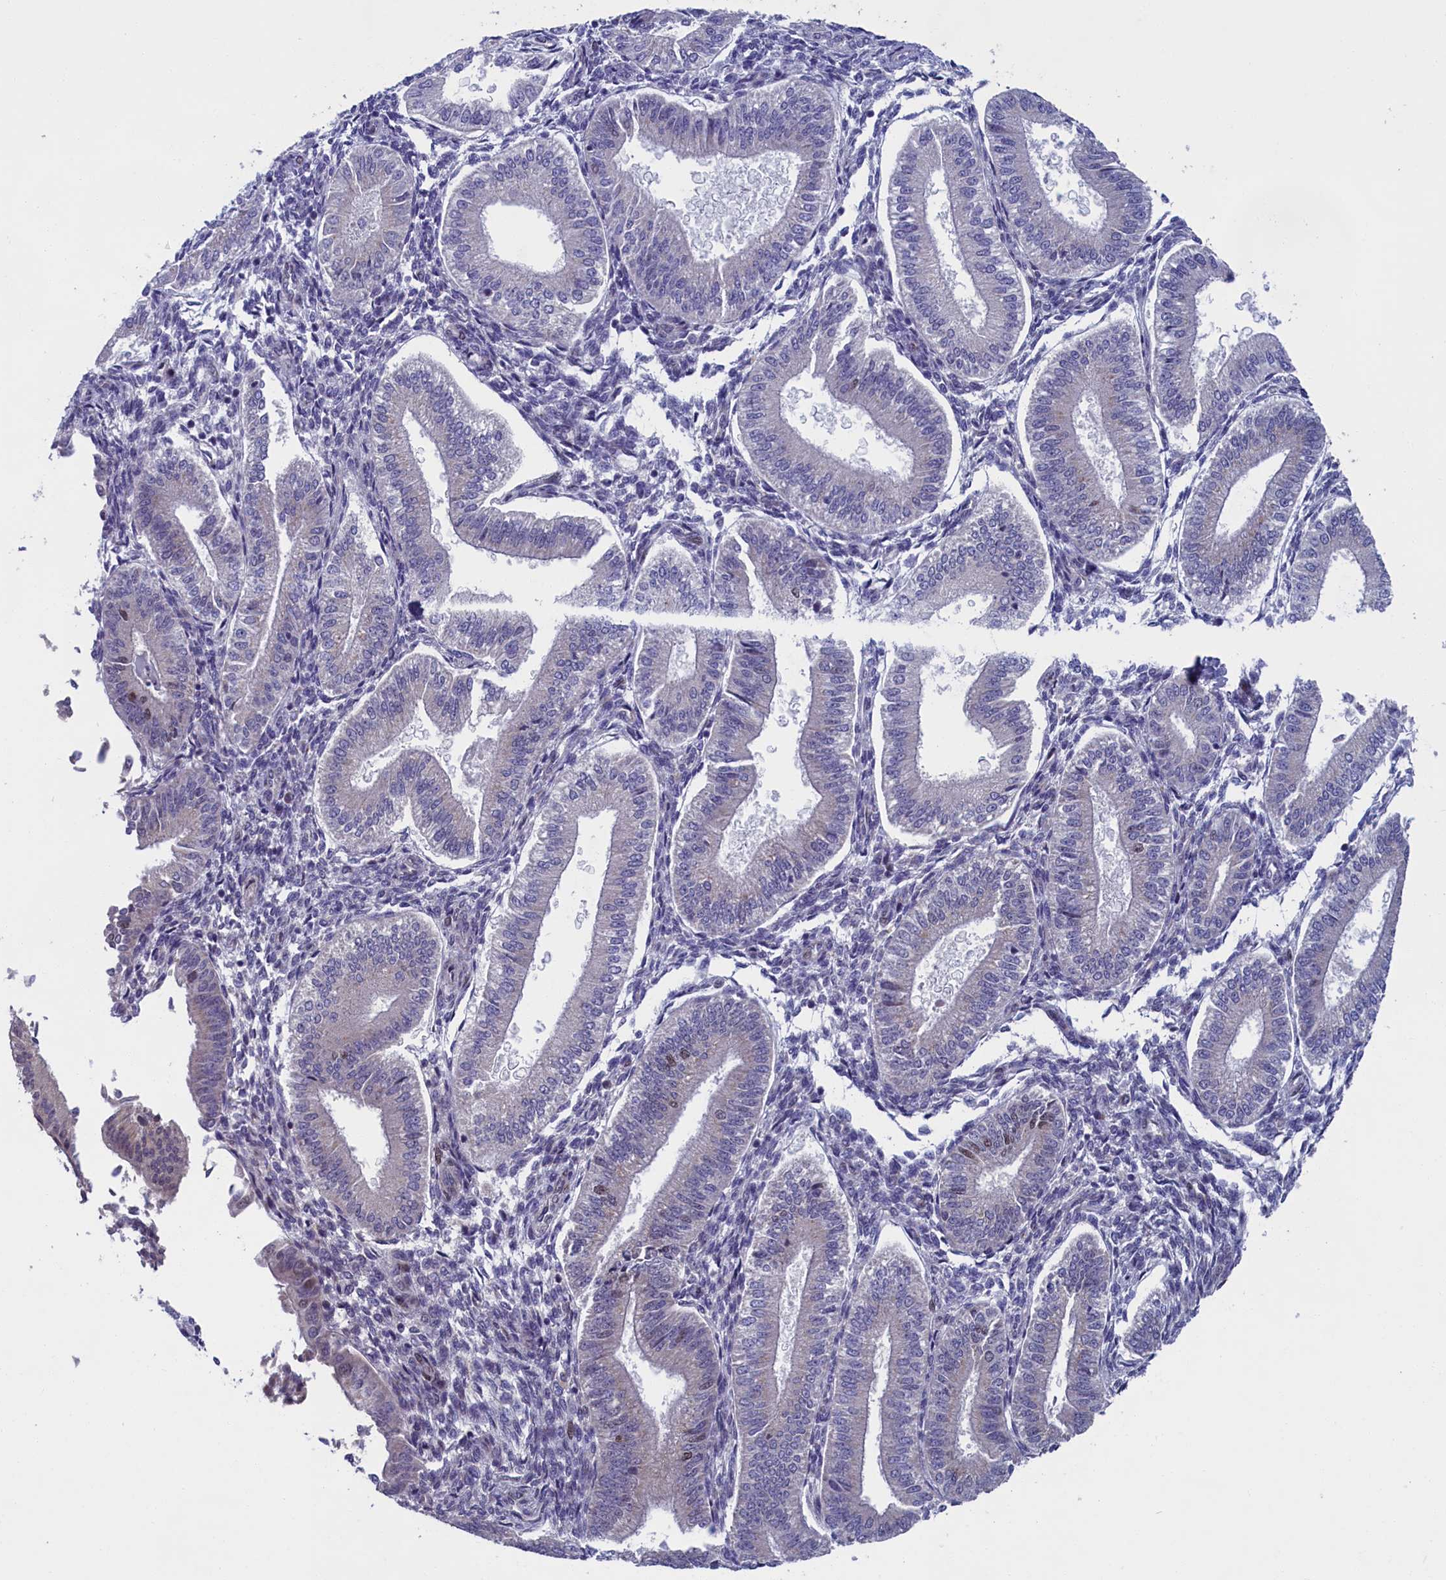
{"staining": {"intensity": "weak", "quantity": "<25%", "location": "cytoplasmic/membranous"}, "tissue": "endometrium", "cell_type": "Cells in endometrial stroma", "image_type": "normal", "snomed": [{"axis": "morphology", "description": "Normal tissue, NOS"}, {"axis": "topography", "description": "Endometrium"}], "caption": "DAB (3,3'-diaminobenzidine) immunohistochemical staining of normal endometrium exhibits no significant positivity in cells in endometrial stroma. (Brightfield microscopy of DAB immunohistochemistry at high magnification).", "gene": "LIG1", "patient": {"sex": "female", "age": 39}}